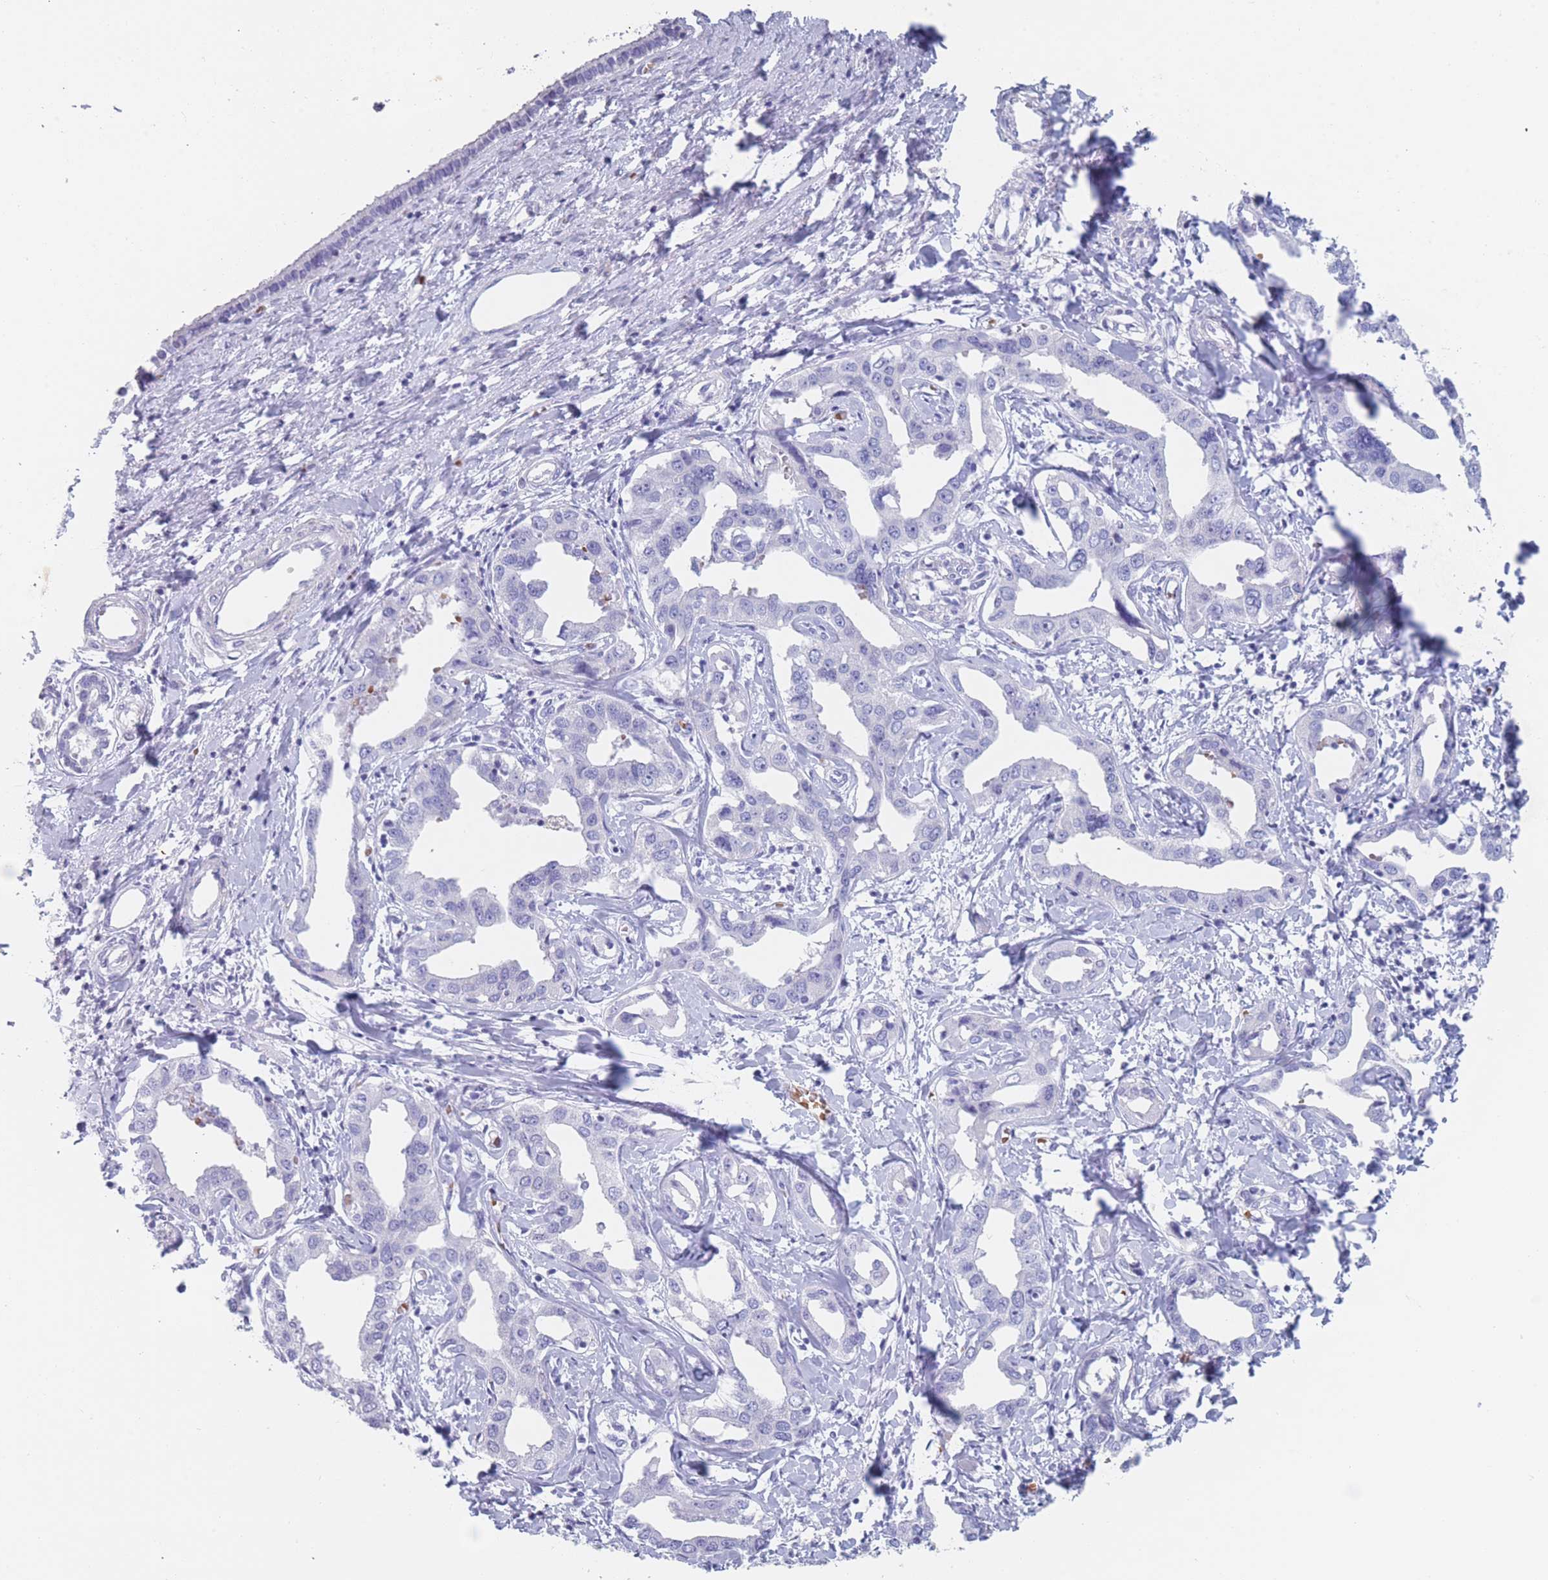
{"staining": {"intensity": "negative", "quantity": "none", "location": "none"}, "tissue": "liver cancer", "cell_type": "Tumor cells", "image_type": "cancer", "snomed": [{"axis": "morphology", "description": "Cholangiocarcinoma"}, {"axis": "topography", "description": "Liver"}], "caption": "Immunohistochemistry histopathology image of liver cancer stained for a protein (brown), which shows no expression in tumor cells.", "gene": "OR5D16", "patient": {"sex": "male", "age": 59}}